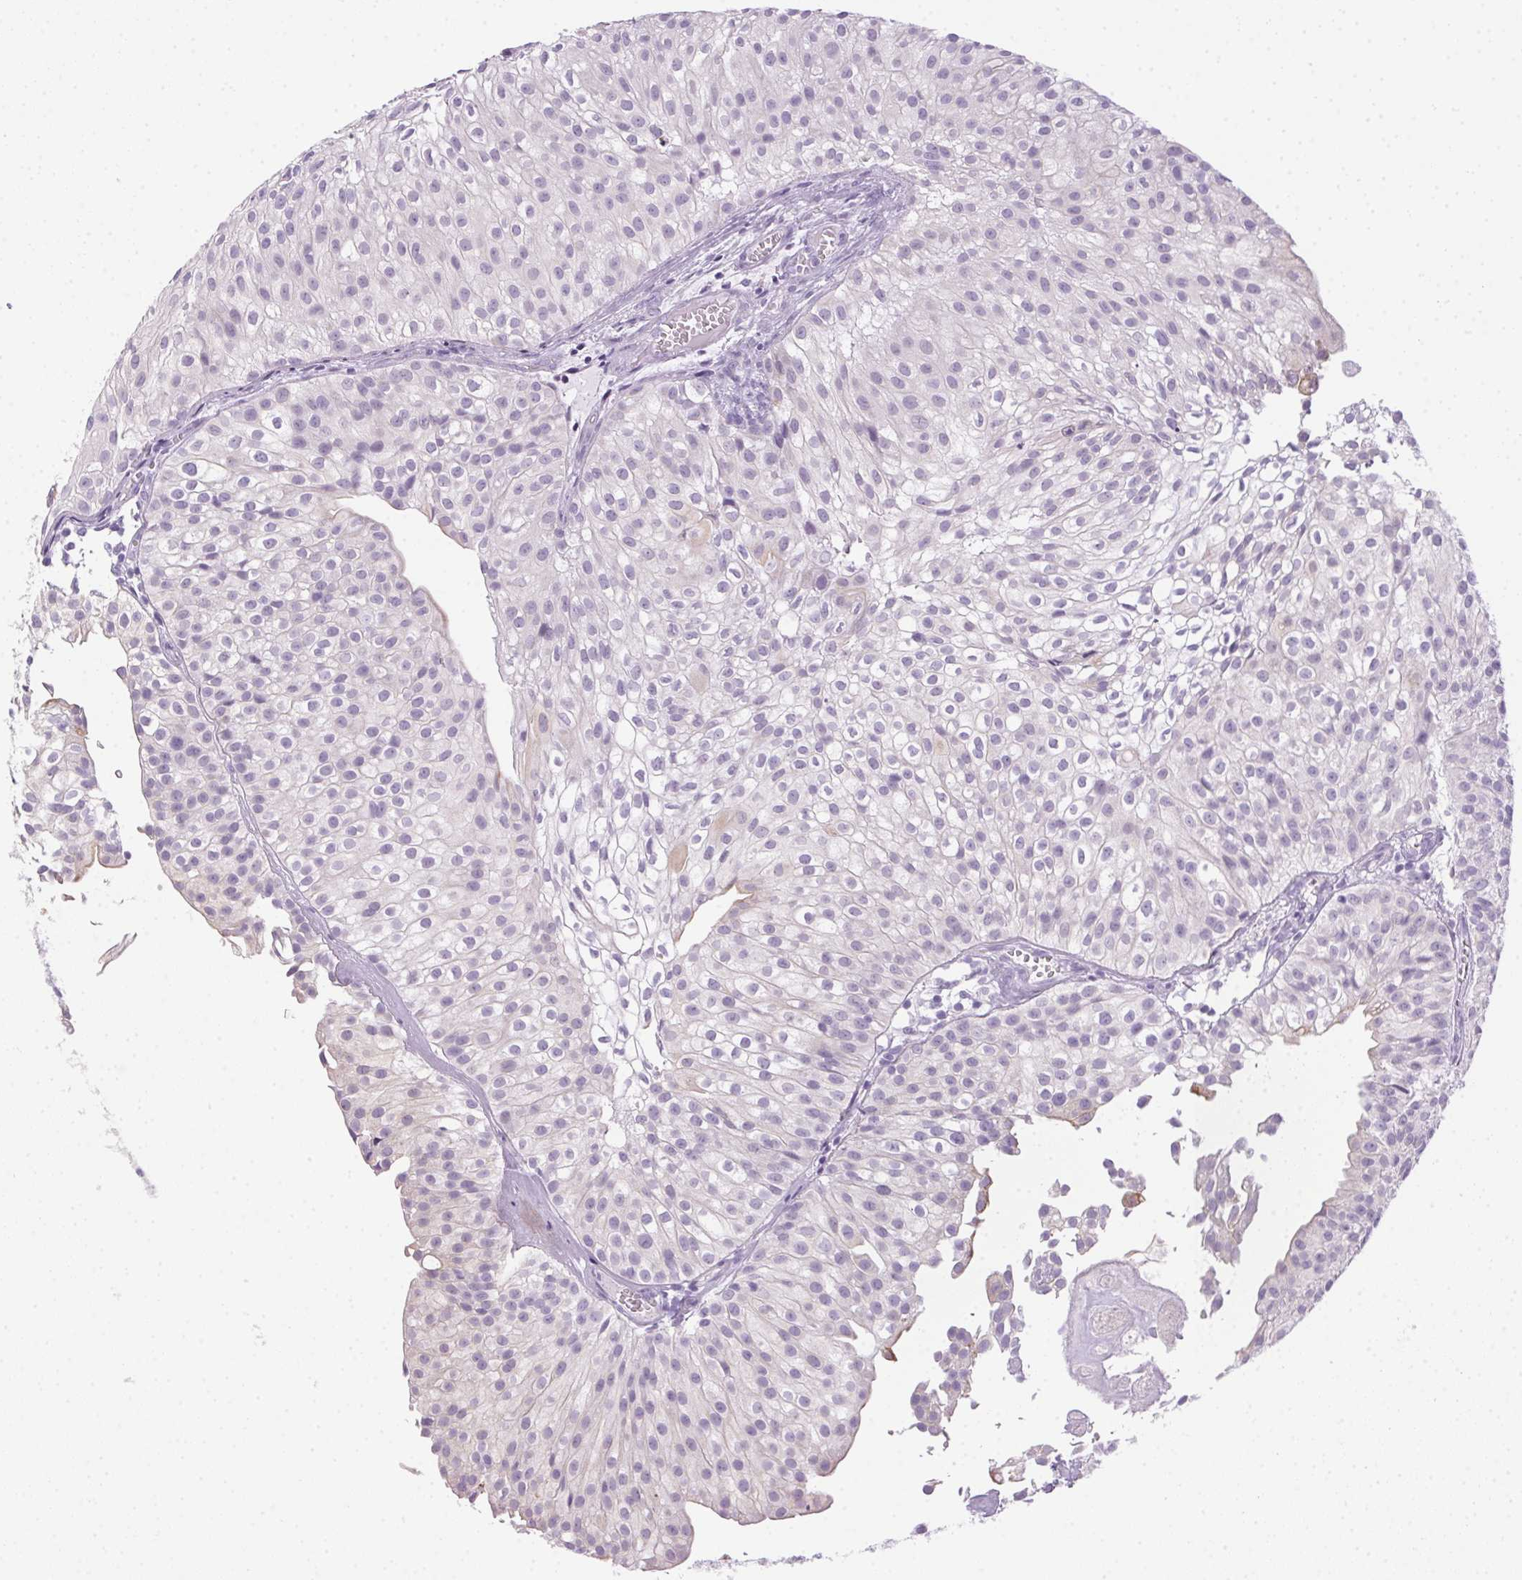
{"staining": {"intensity": "negative", "quantity": "none", "location": "none"}, "tissue": "urothelial cancer", "cell_type": "Tumor cells", "image_type": "cancer", "snomed": [{"axis": "morphology", "description": "Urothelial carcinoma, Low grade"}, {"axis": "topography", "description": "Urinary bladder"}], "caption": "Immunohistochemical staining of urothelial cancer shows no significant expression in tumor cells.", "gene": "POPDC2", "patient": {"sex": "male", "age": 70}}